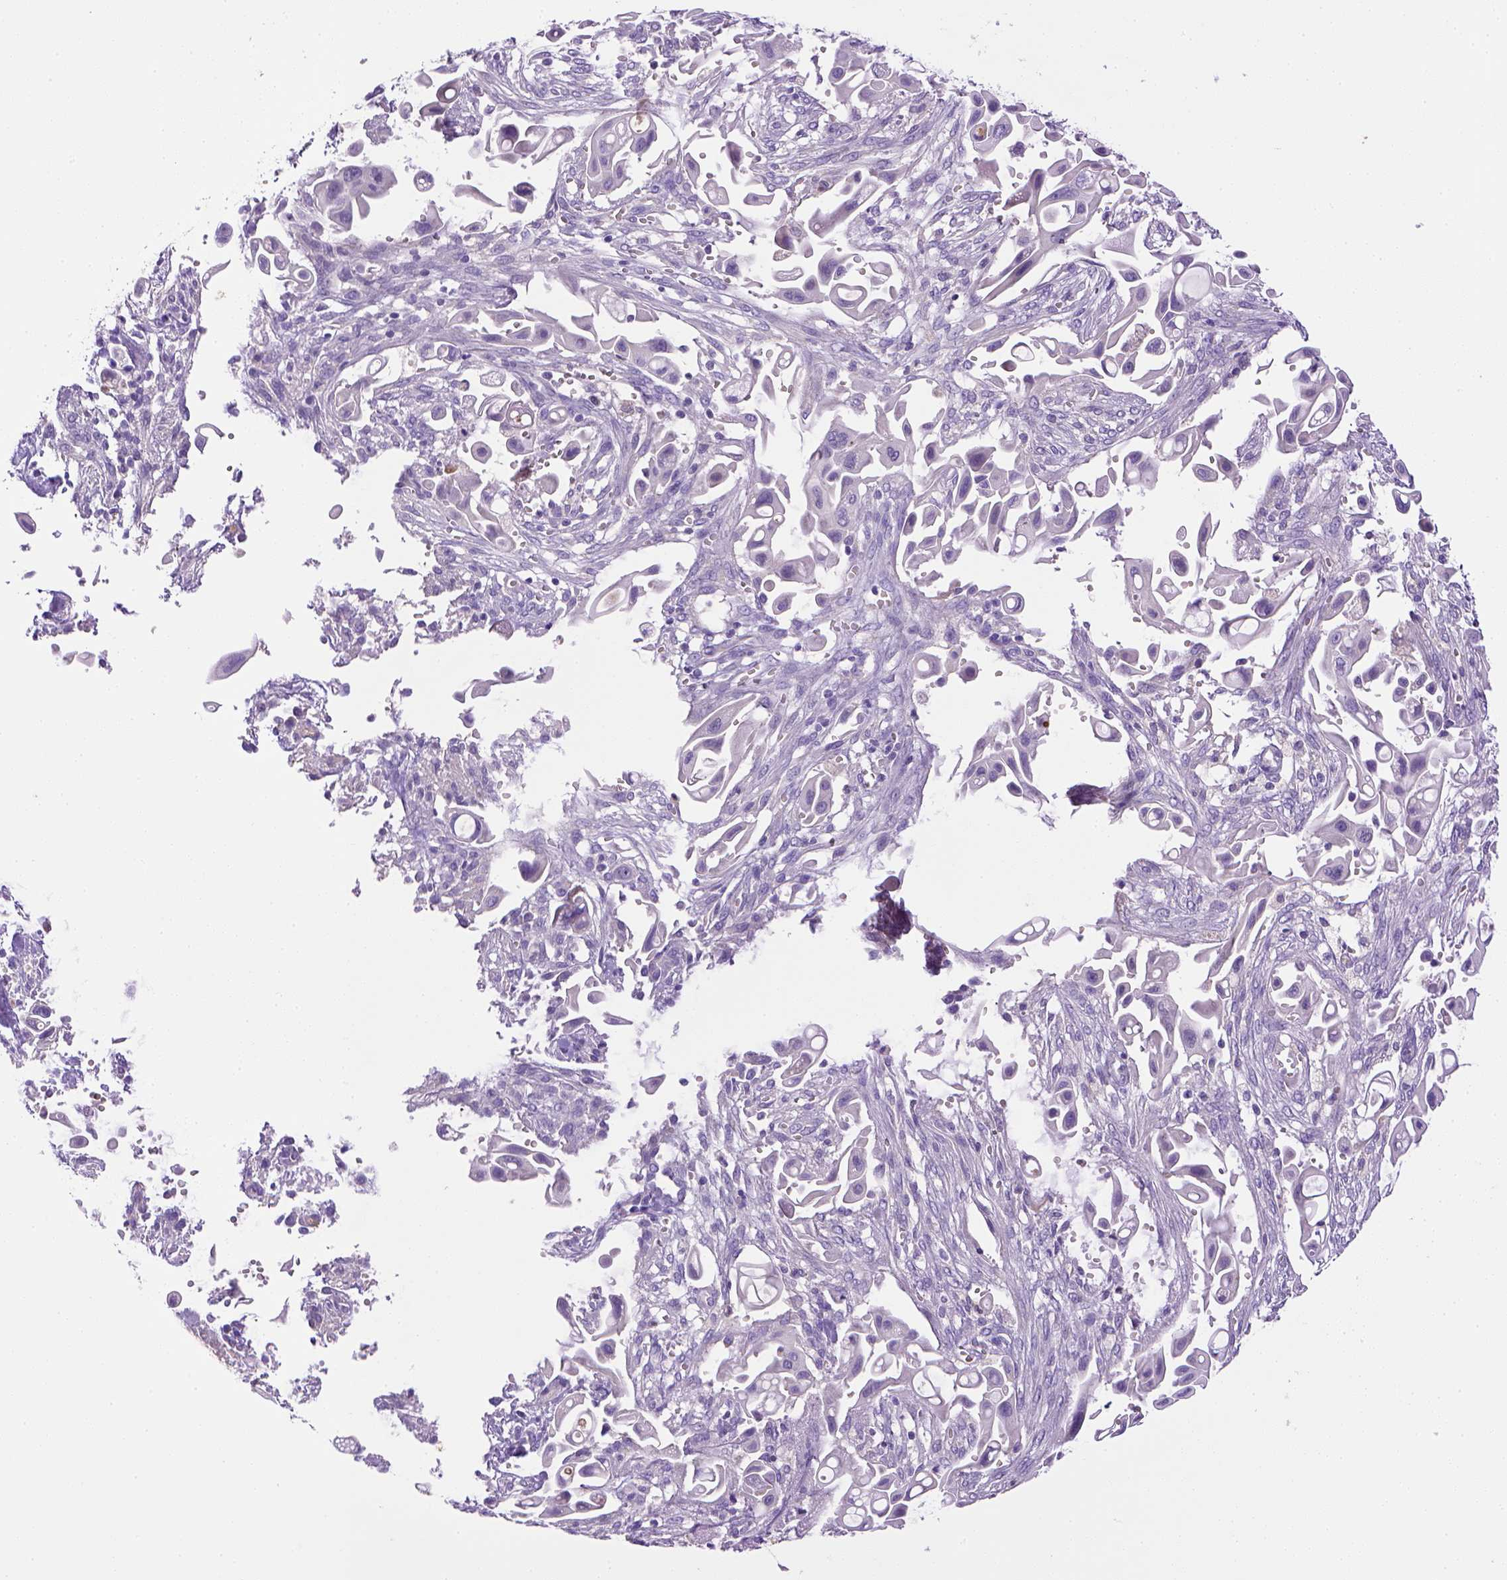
{"staining": {"intensity": "negative", "quantity": "none", "location": "none"}, "tissue": "pancreatic cancer", "cell_type": "Tumor cells", "image_type": "cancer", "snomed": [{"axis": "morphology", "description": "Adenocarcinoma, NOS"}, {"axis": "topography", "description": "Pancreas"}], "caption": "Tumor cells show no significant protein positivity in pancreatic cancer. The staining was performed using DAB (3,3'-diaminobenzidine) to visualize the protein expression in brown, while the nuclei were stained in blue with hematoxylin (Magnification: 20x).", "gene": "BAAT", "patient": {"sex": "male", "age": 50}}